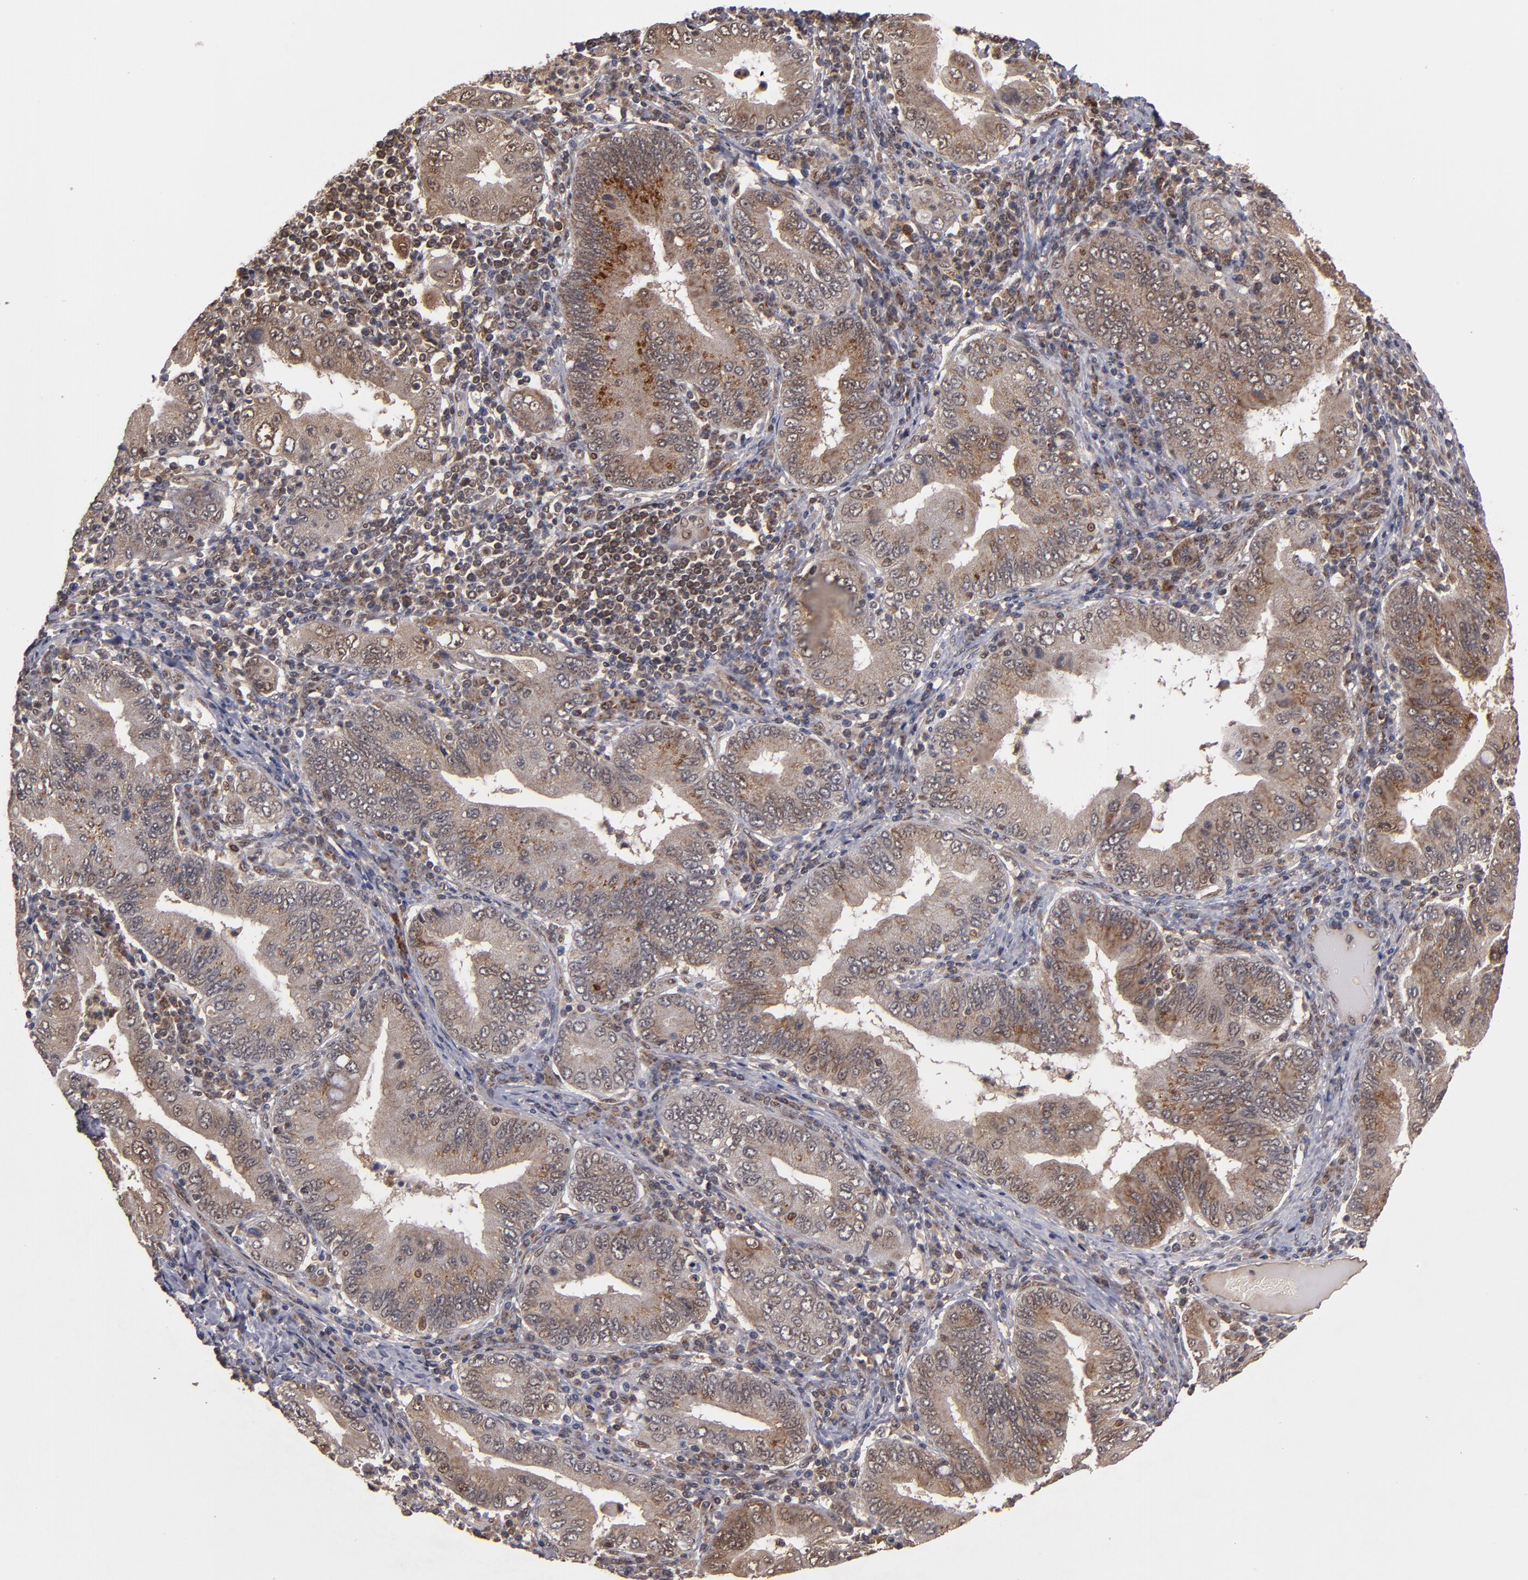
{"staining": {"intensity": "moderate", "quantity": ">75%", "location": "cytoplasmic/membranous,nuclear"}, "tissue": "stomach cancer", "cell_type": "Tumor cells", "image_type": "cancer", "snomed": [{"axis": "morphology", "description": "Normal tissue, NOS"}, {"axis": "morphology", "description": "Adenocarcinoma, NOS"}, {"axis": "topography", "description": "Esophagus"}, {"axis": "topography", "description": "Stomach, upper"}, {"axis": "topography", "description": "Peripheral nerve tissue"}], "caption": "Adenocarcinoma (stomach) was stained to show a protein in brown. There is medium levels of moderate cytoplasmic/membranous and nuclear positivity in about >75% of tumor cells.", "gene": "CUL5", "patient": {"sex": "male", "age": 62}}